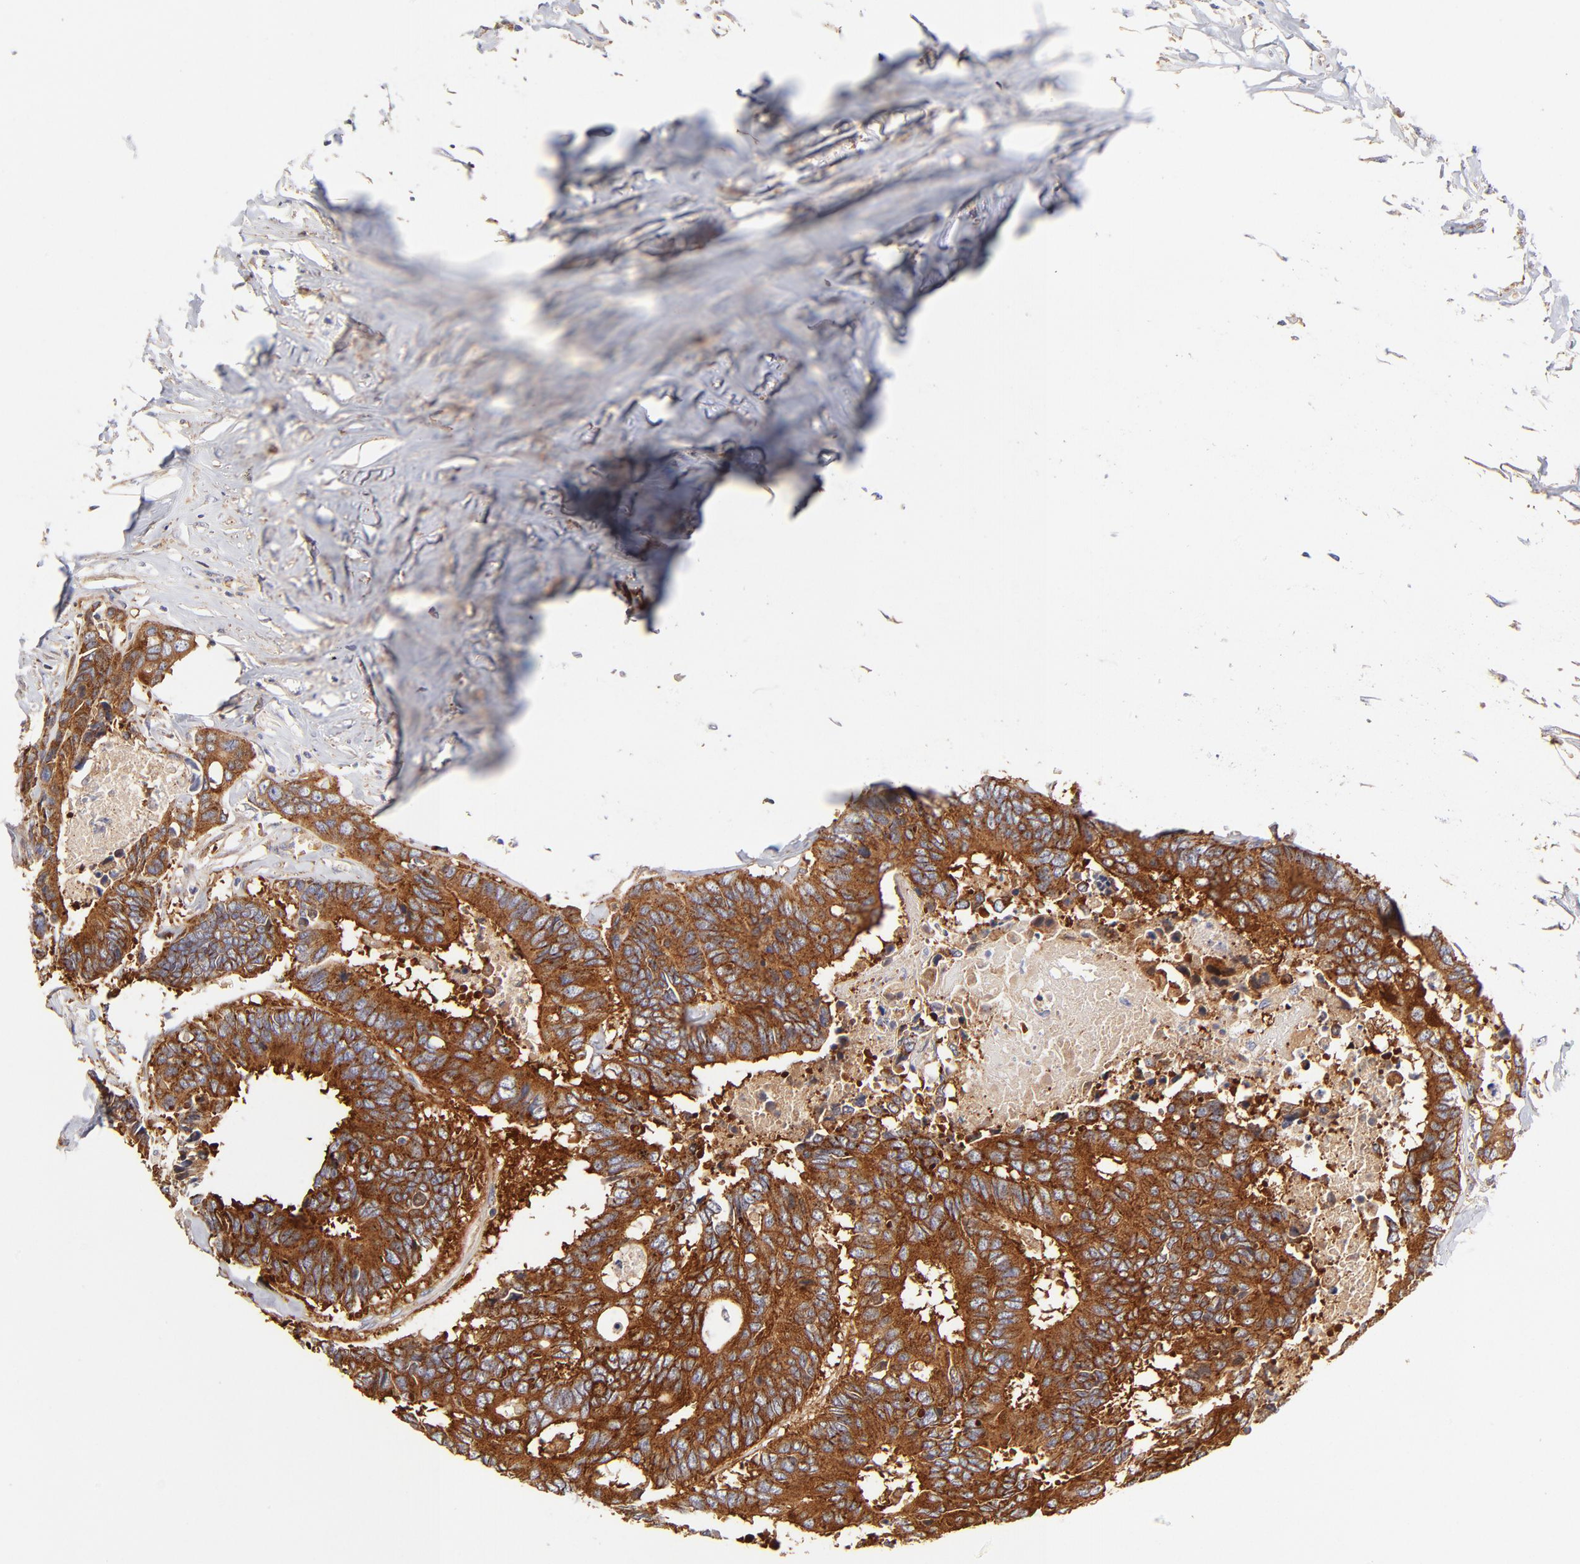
{"staining": {"intensity": "strong", "quantity": ">75%", "location": "cytoplasmic/membranous"}, "tissue": "colorectal cancer", "cell_type": "Tumor cells", "image_type": "cancer", "snomed": [{"axis": "morphology", "description": "Adenocarcinoma, NOS"}, {"axis": "topography", "description": "Rectum"}], "caption": "An immunohistochemistry photomicrograph of tumor tissue is shown. Protein staining in brown shows strong cytoplasmic/membranous positivity in adenocarcinoma (colorectal) within tumor cells. The protein of interest is shown in brown color, while the nuclei are stained blue.", "gene": "CD2AP", "patient": {"sex": "male", "age": 55}}